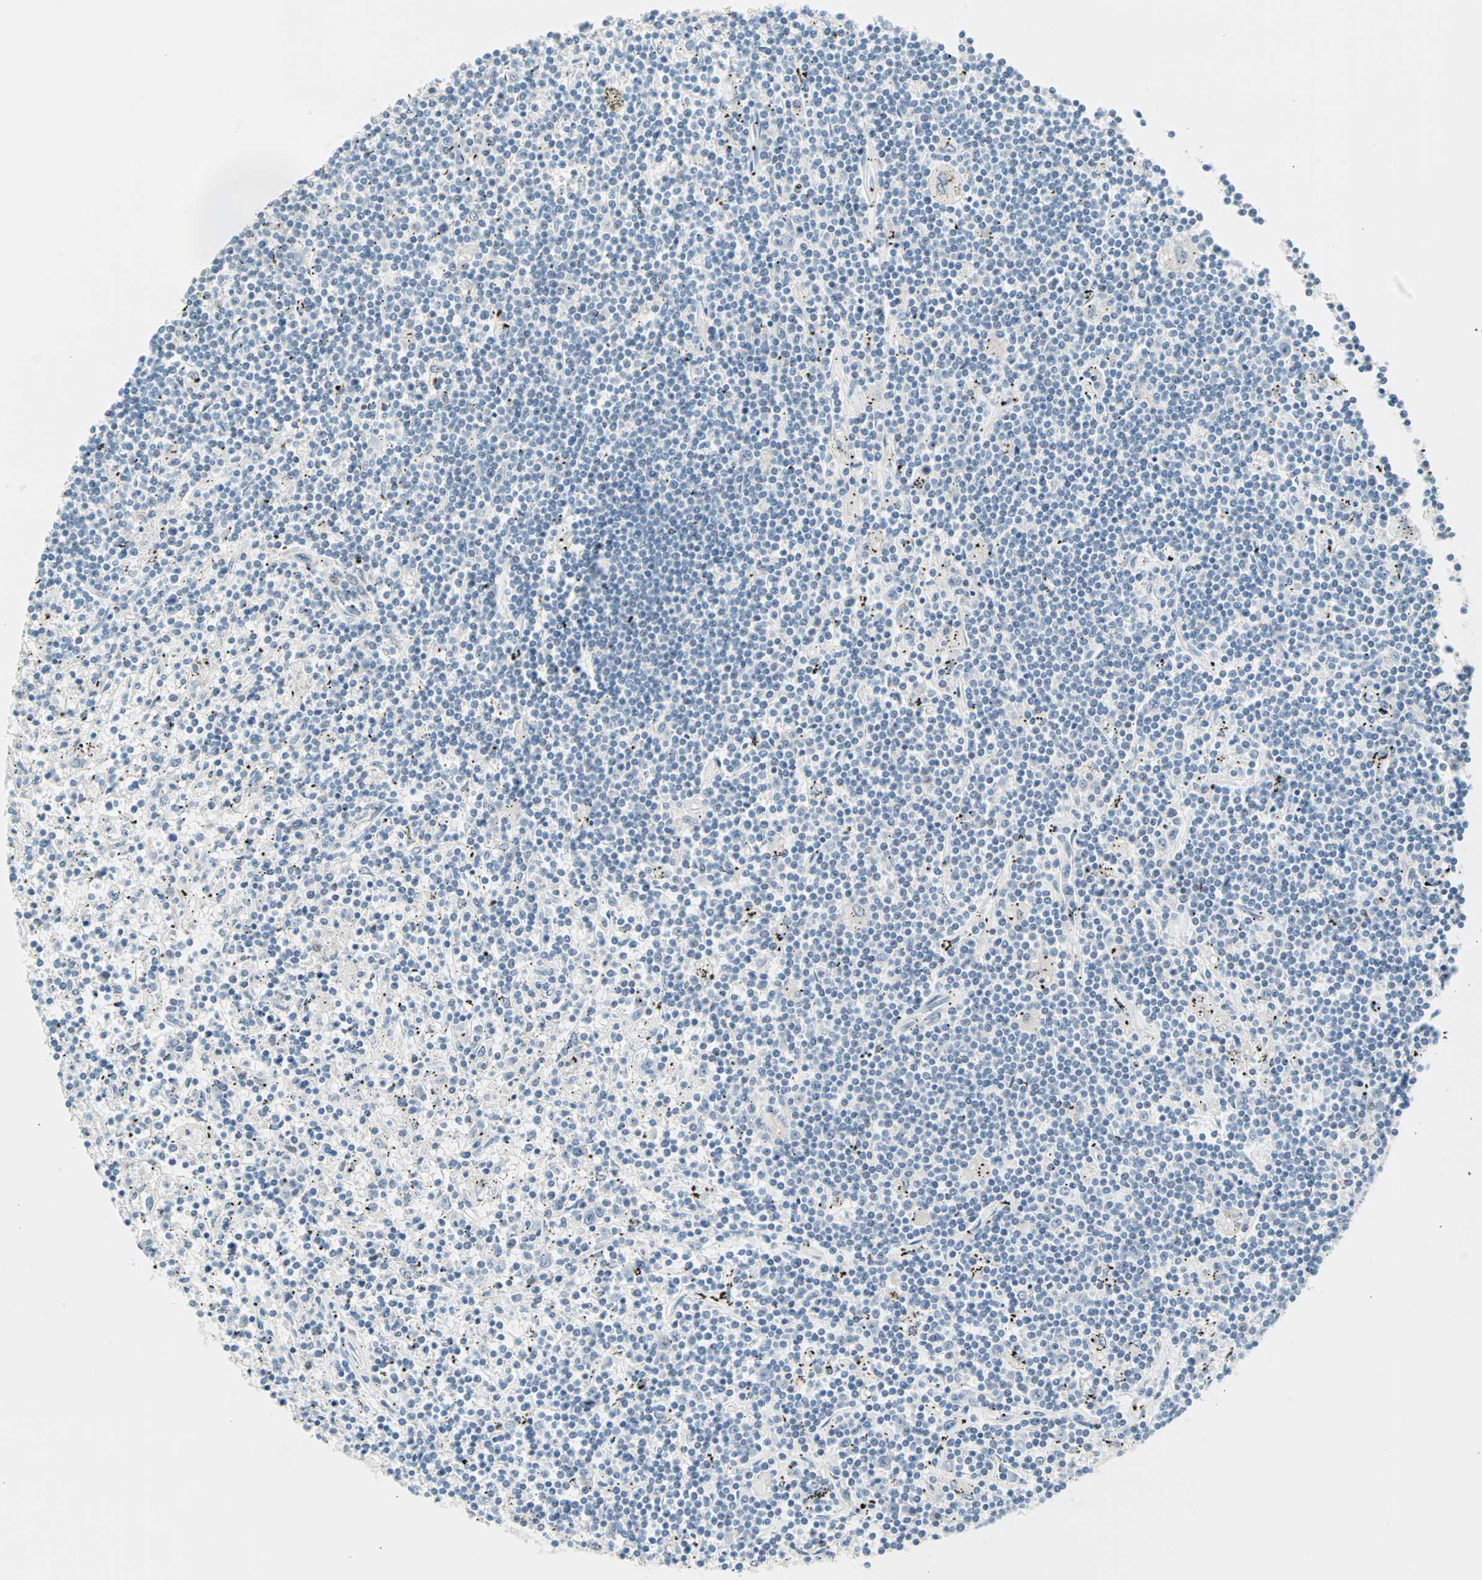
{"staining": {"intensity": "negative", "quantity": "none", "location": "none"}, "tissue": "lymphoma", "cell_type": "Tumor cells", "image_type": "cancer", "snomed": [{"axis": "morphology", "description": "Malignant lymphoma, non-Hodgkin's type, Low grade"}, {"axis": "topography", "description": "Spleen"}], "caption": "This histopathology image is of lymphoma stained with IHC to label a protein in brown with the nuclei are counter-stained blue. There is no expression in tumor cells.", "gene": "TMEM163", "patient": {"sex": "male", "age": 76}}